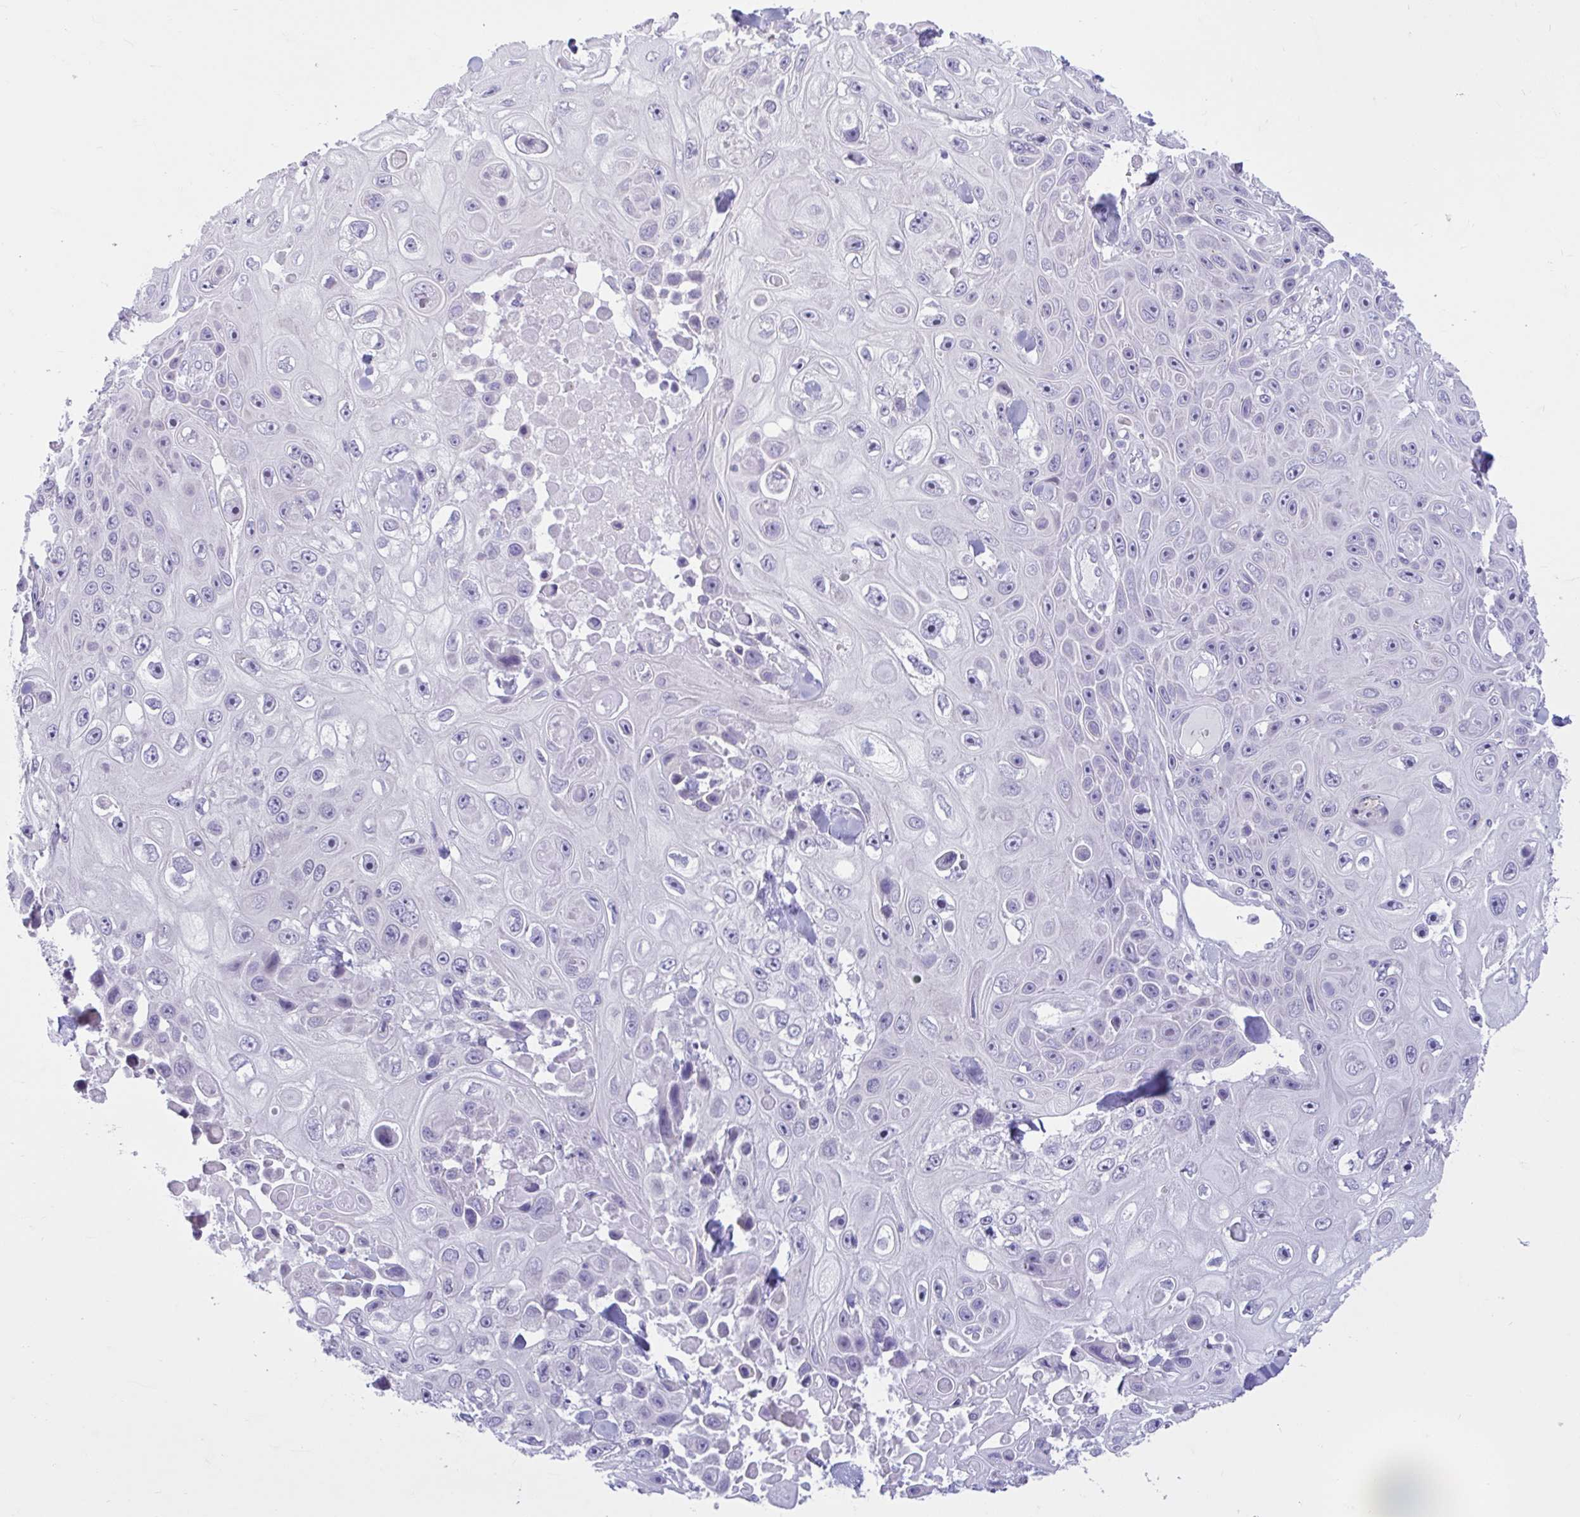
{"staining": {"intensity": "negative", "quantity": "none", "location": "none"}, "tissue": "skin cancer", "cell_type": "Tumor cells", "image_type": "cancer", "snomed": [{"axis": "morphology", "description": "Squamous cell carcinoma, NOS"}, {"axis": "topography", "description": "Skin"}], "caption": "IHC of skin squamous cell carcinoma displays no positivity in tumor cells.", "gene": "FAM153A", "patient": {"sex": "male", "age": 82}}